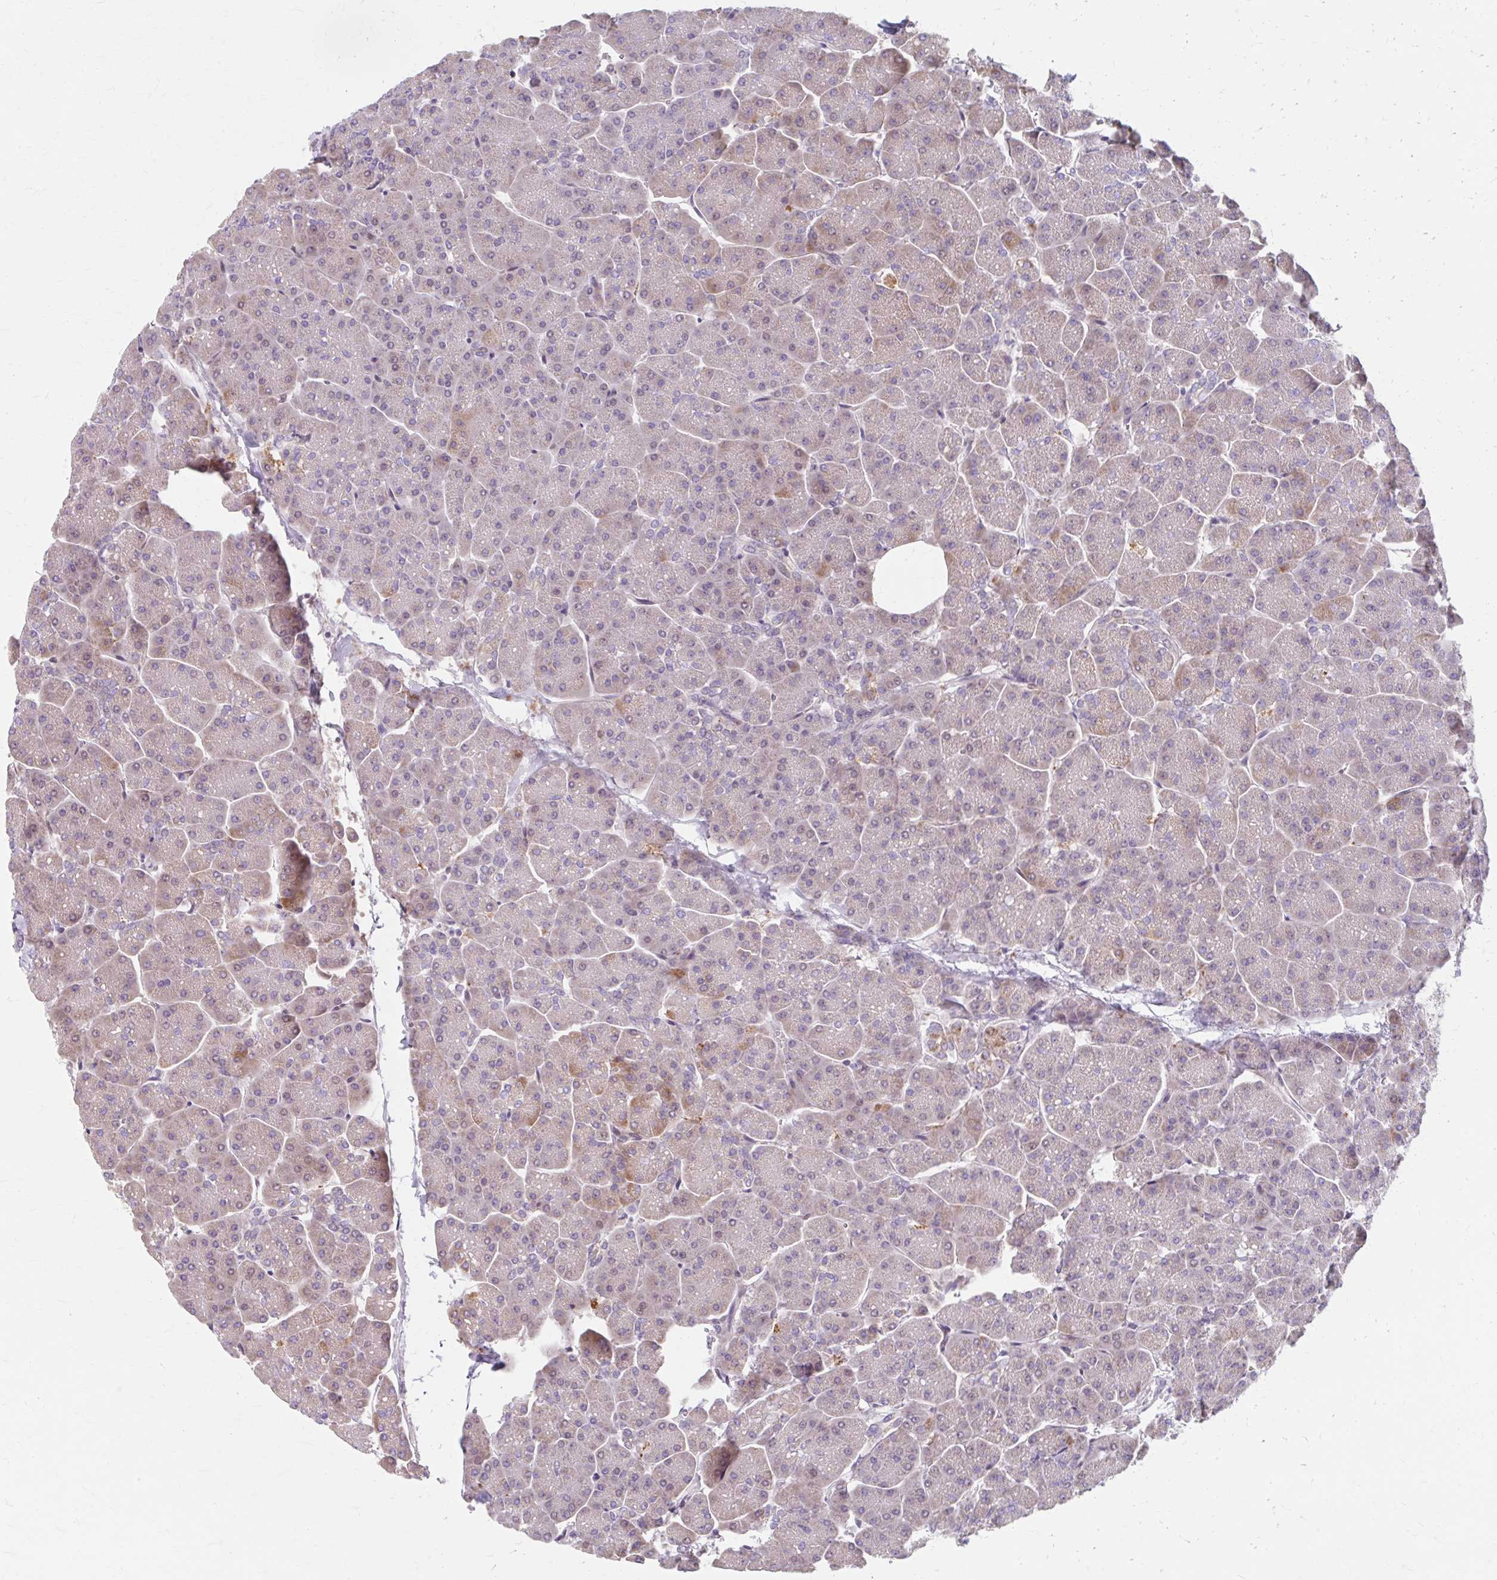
{"staining": {"intensity": "moderate", "quantity": "<25%", "location": "cytoplasmic/membranous"}, "tissue": "pancreas", "cell_type": "Exocrine glandular cells", "image_type": "normal", "snomed": [{"axis": "morphology", "description": "Normal tissue, NOS"}, {"axis": "topography", "description": "Pancreas"}, {"axis": "topography", "description": "Peripheral nerve tissue"}], "caption": "DAB immunohistochemical staining of normal human pancreas reveals moderate cytoplasmic/membranous protein positivity in approximately <25% of exocrine glandular cells. (DAB IHC with brightfield microscopy, high magnification).", "gene": "BEAN1", "patient": {"sex": "male", "age": 54}}